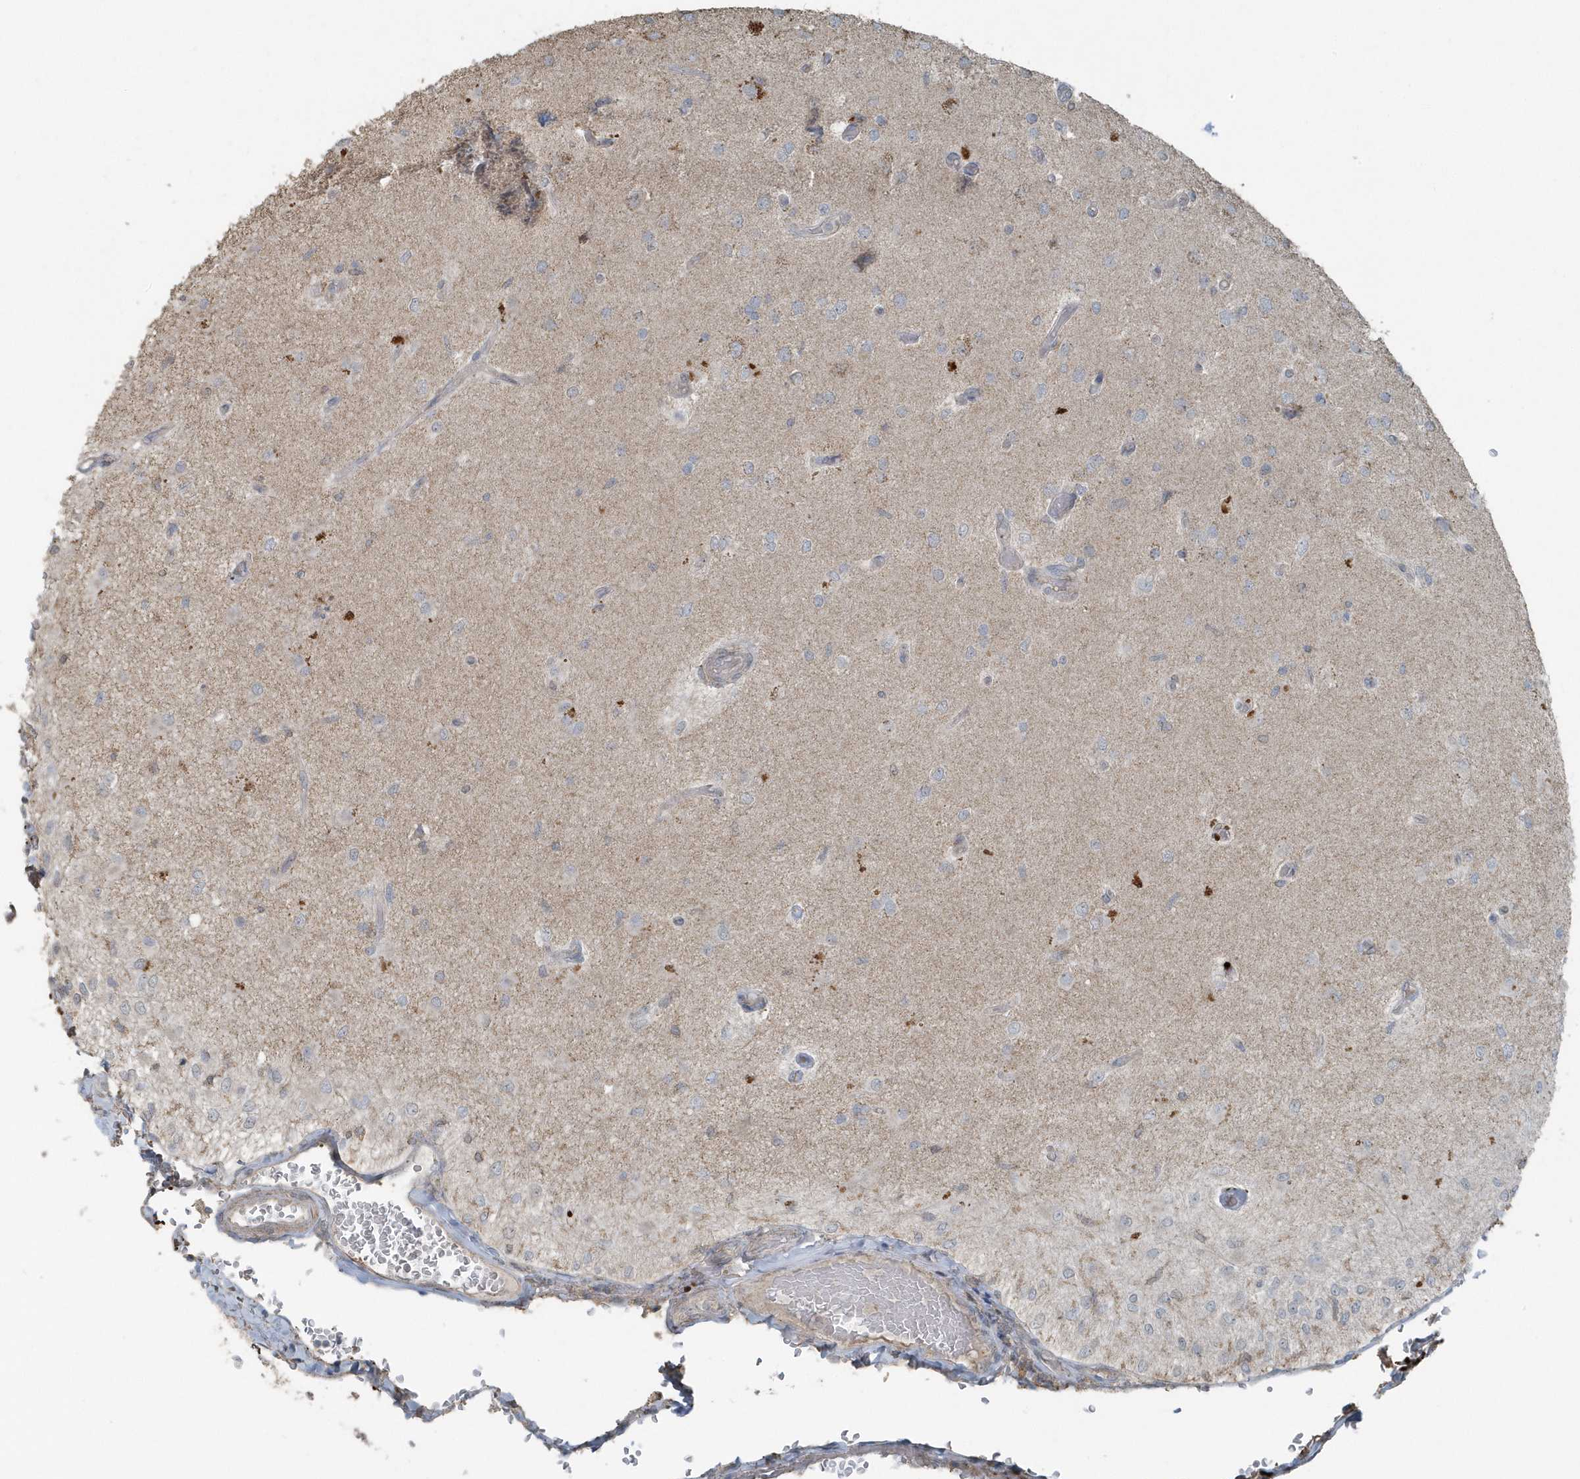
{"staining": {"intensity": "negative", "quantity": "none", "location": "none"}, "tissue": "glioma", "cell_type": "Tumor cells", "image_type": "cancer", "snomed": [{"axis": "morphology", "description": "Normal tissue, NOS"}, {"axis": "morphology", "description": "Glioma, malignant, High grade"}, {"axis": "topography", "description": "Cerebral cortex"}], "caption": "This is an immunohistochemistry (IHC) histopathology image of human glioma. There is no positivity in tumor cells.", "gene": "ACTC1", "patient": {"sex": "male", "age": 77}}